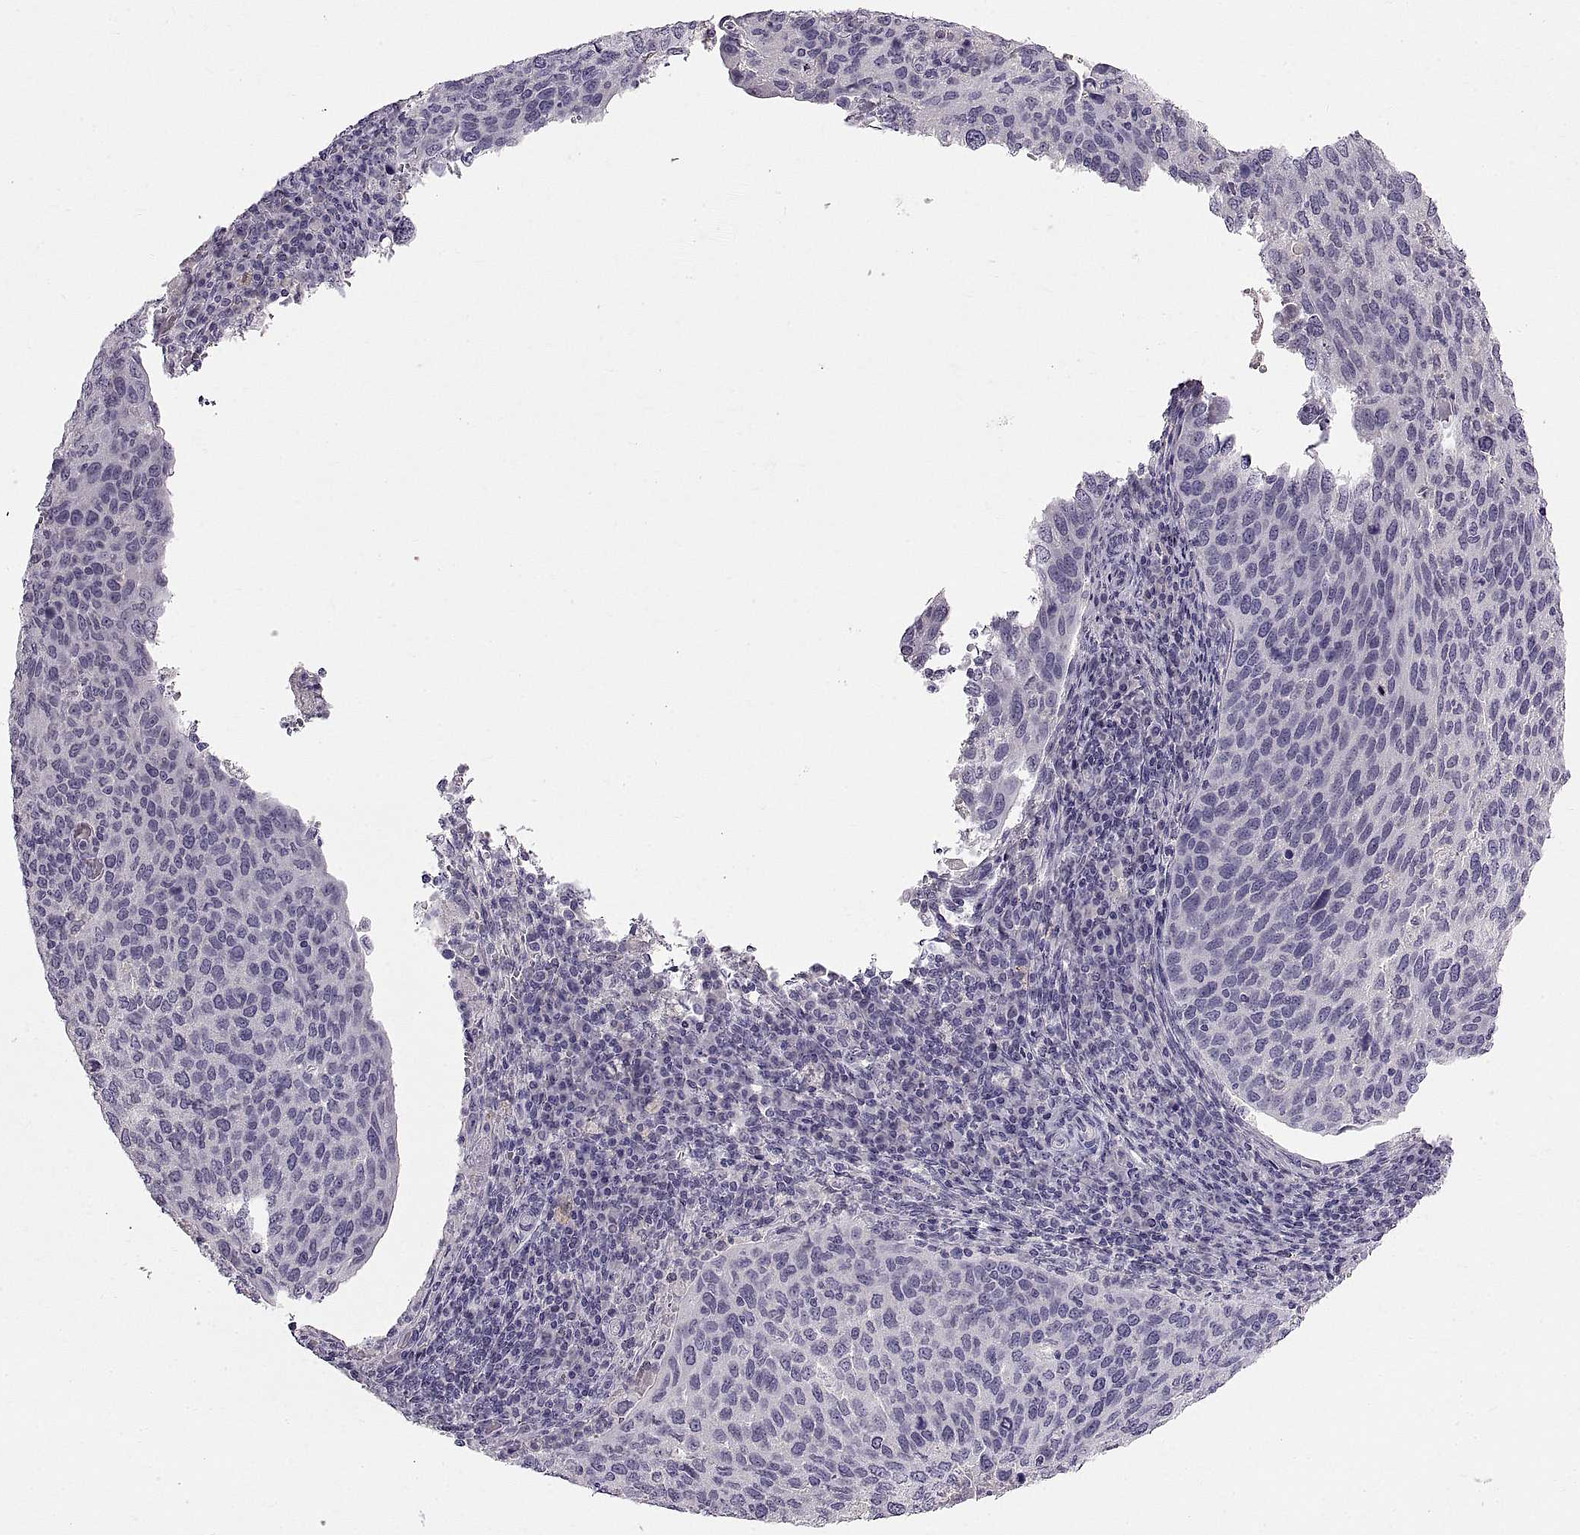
{"staining": {"intensity": "negative", "quantity": "none", "location": "none"}, "tissue": "cervical cancer", "cell_type": "Tumor cells", "image_type": "cancer", "snomed": [{"axis": "morphology", "description": "Squamous cell carcinoma, NOS"}, {"axis": "topography", "description": "Cervix"}], "caption": "The histopathology image demonstrates no staining of tumor cells in cervical cancer (squamous cell carcinoma).", "gene": "WFDC8", "patient": {"sex": "female", "age": 54}}